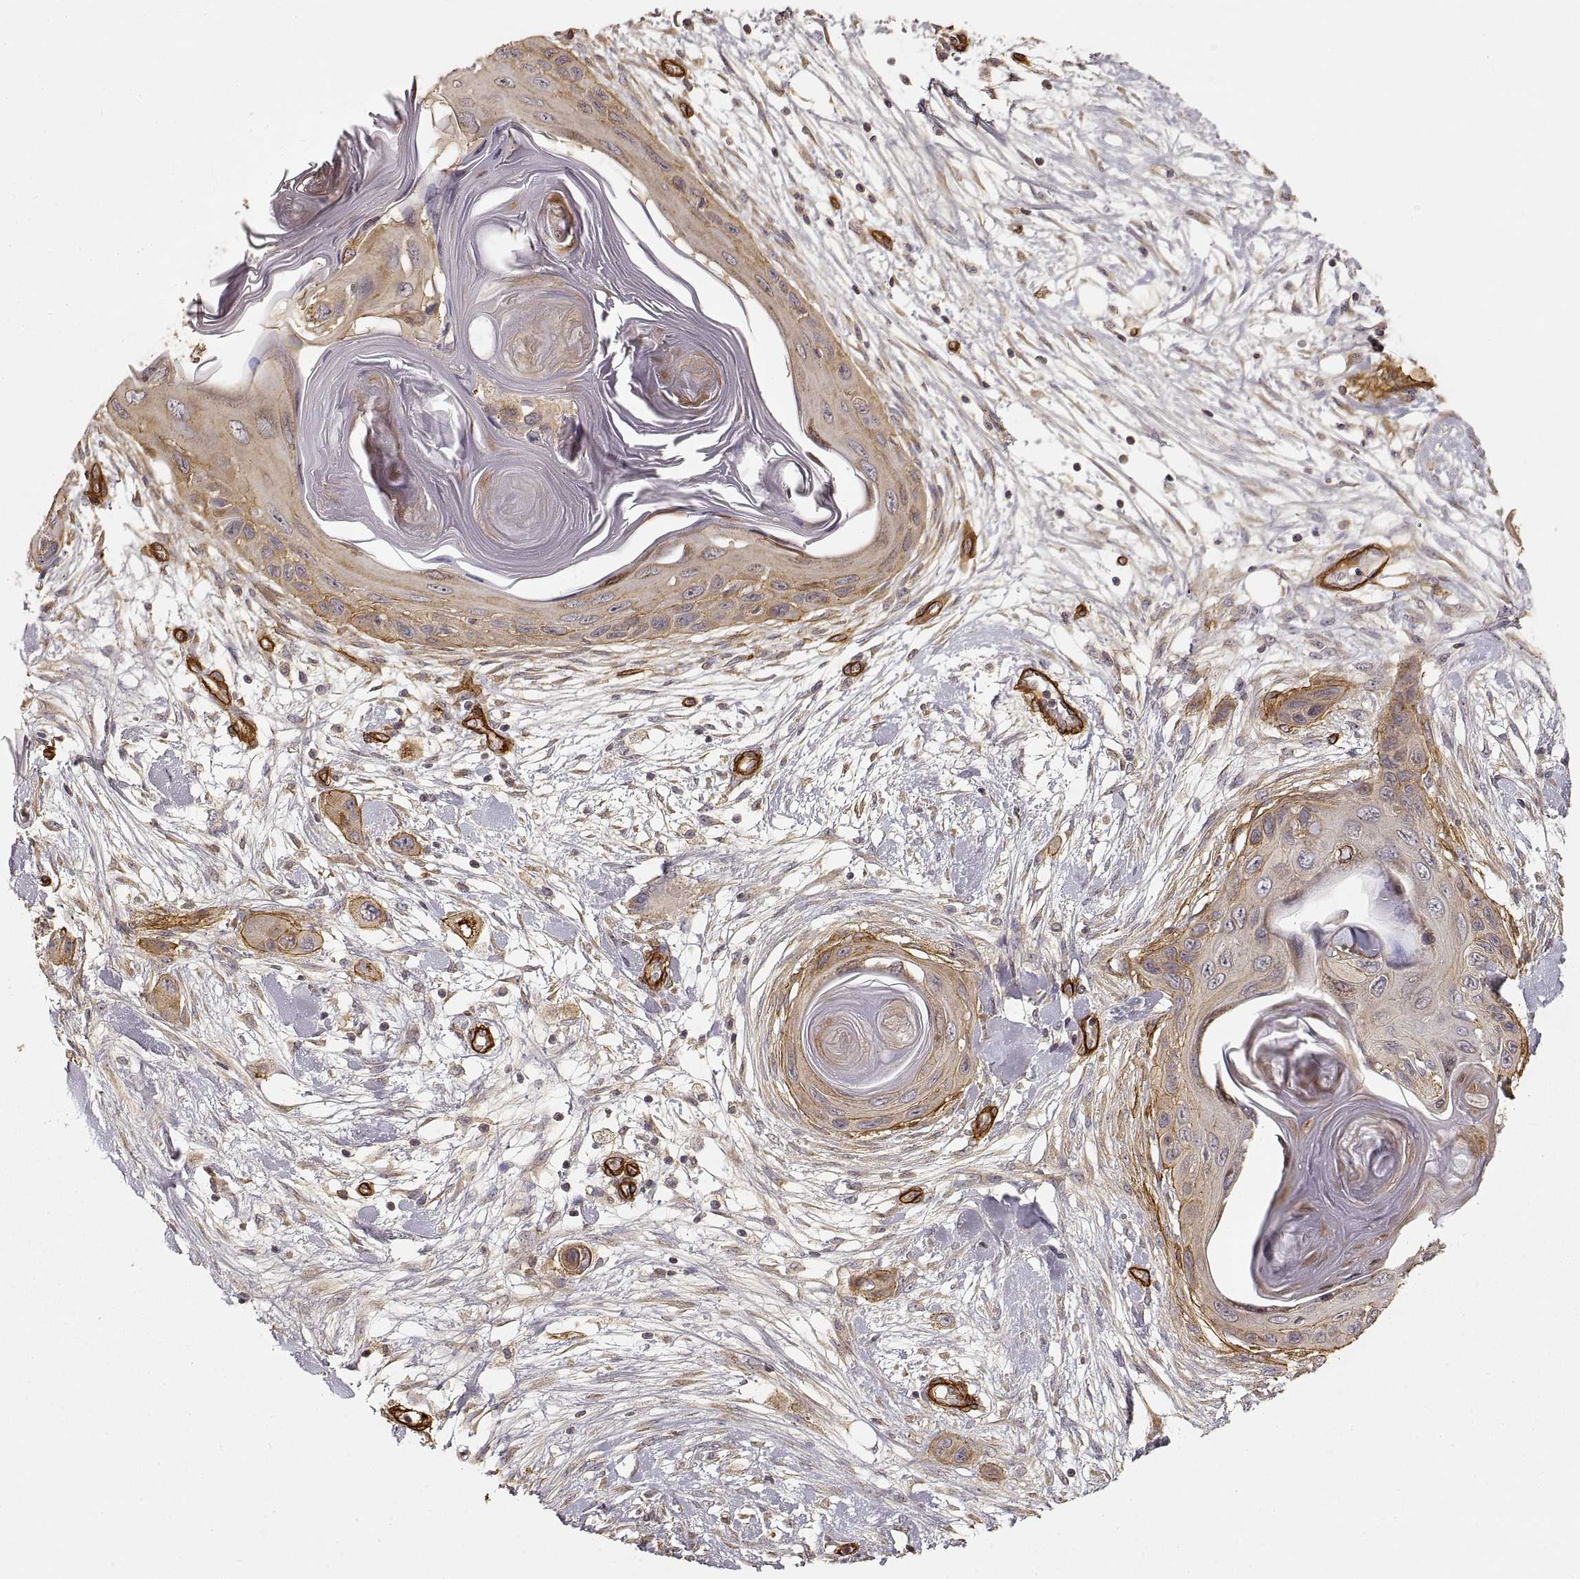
{"staining": {"intensity": "moderate", "quantity": "25%-75%", "location": "cytoplasmic/membranous"}, "tissue": "skin cancer", "cell_type": "Tumor cells", "image_type": "cancer", "snomed": [{"axis": "morphology", "description": "Squamous cell carcinoma, NOS"}, {"axis": "topography", "description": "Skin"}], "caption": "There is medium levels of moderate cytoplasmic/membranous staining in tumor cells of skin squamous cell carcinoma, as demonstrated by immunohistochemical staining (brown color).", "gene": "LAMA4", "patient": {"sex": "male", "age": 79}}